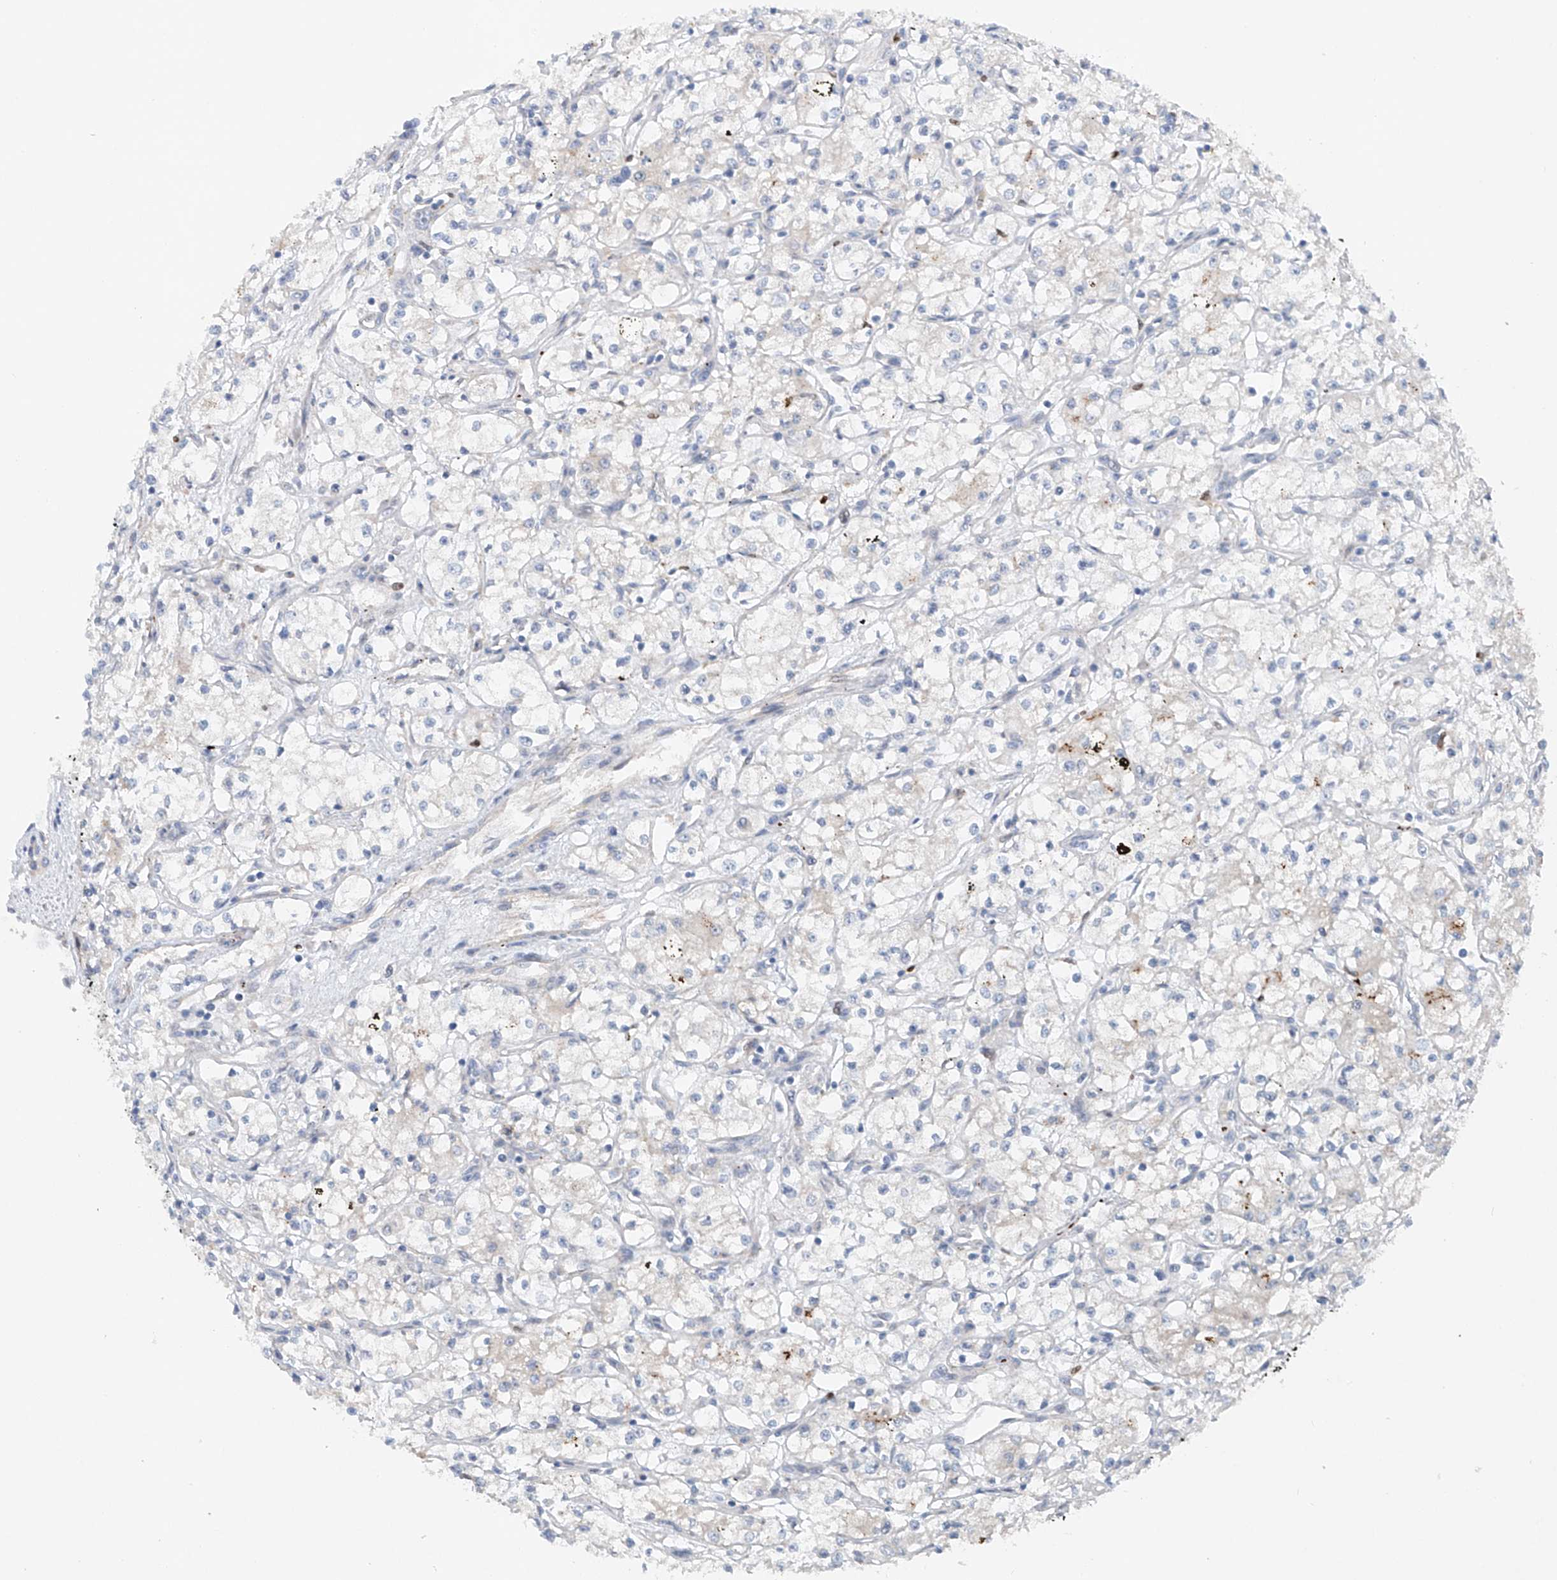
{"staining": {"intensity": "negative", "quantity": "none", "location": "none"}, "tissue": "renal cancer", "cell_type": "Tumor cells", "image_type": "cancer", "snomed": [{"axis": "morphology", "description": "Adenocarcinoma, NOS"}, {"axis": "topography", "description": "Kidney"}], "caption": "The histopathology image shows no significant expression in tumor cells of adenocarcinoma (renal).", "gene": "CEP85L", "patient": {"sex": "male", "age": 59}}